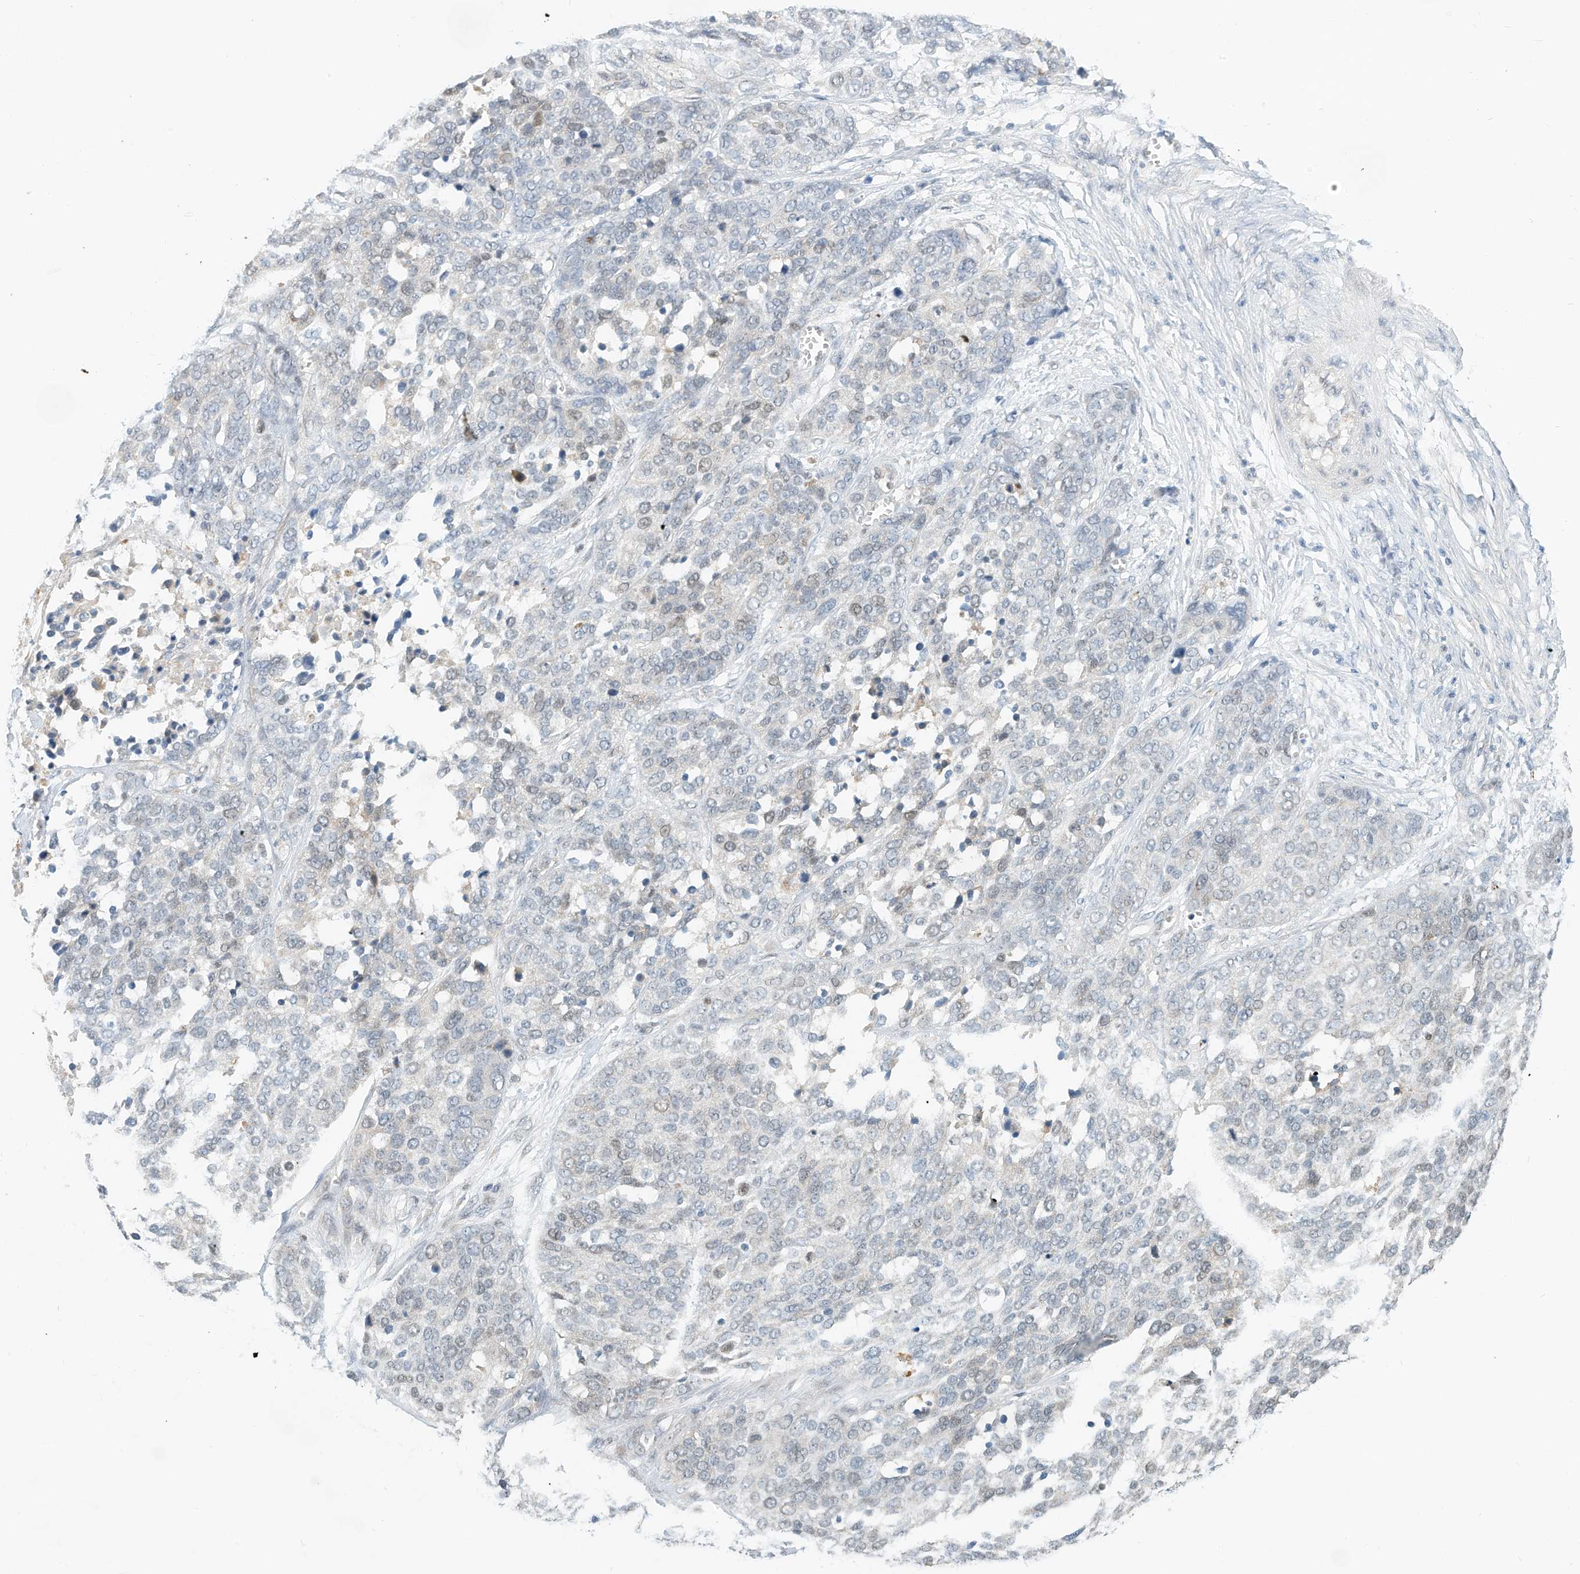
{"staining": {"intensity": "weak", "quantity": "<25%", "location": "nuclear"}, "tissue": "ovarian cancer", "cell_type": "Tumor cells", "image_type": "cancer", "snomed": [{"axis": "morphology", "description": "Cystadenocarcinoma, serous, NOS"}, {"axis": "topography", "description": "Ovary"}], "caption": "IHC photomicrograph of human serous cystadenocarcinoma (ovarian) stained for a protein (brown), which demonstrates no expression in tumor cells.", "gene": "ARHGAP28", "patient": {"sex": "female", "age": 44}}